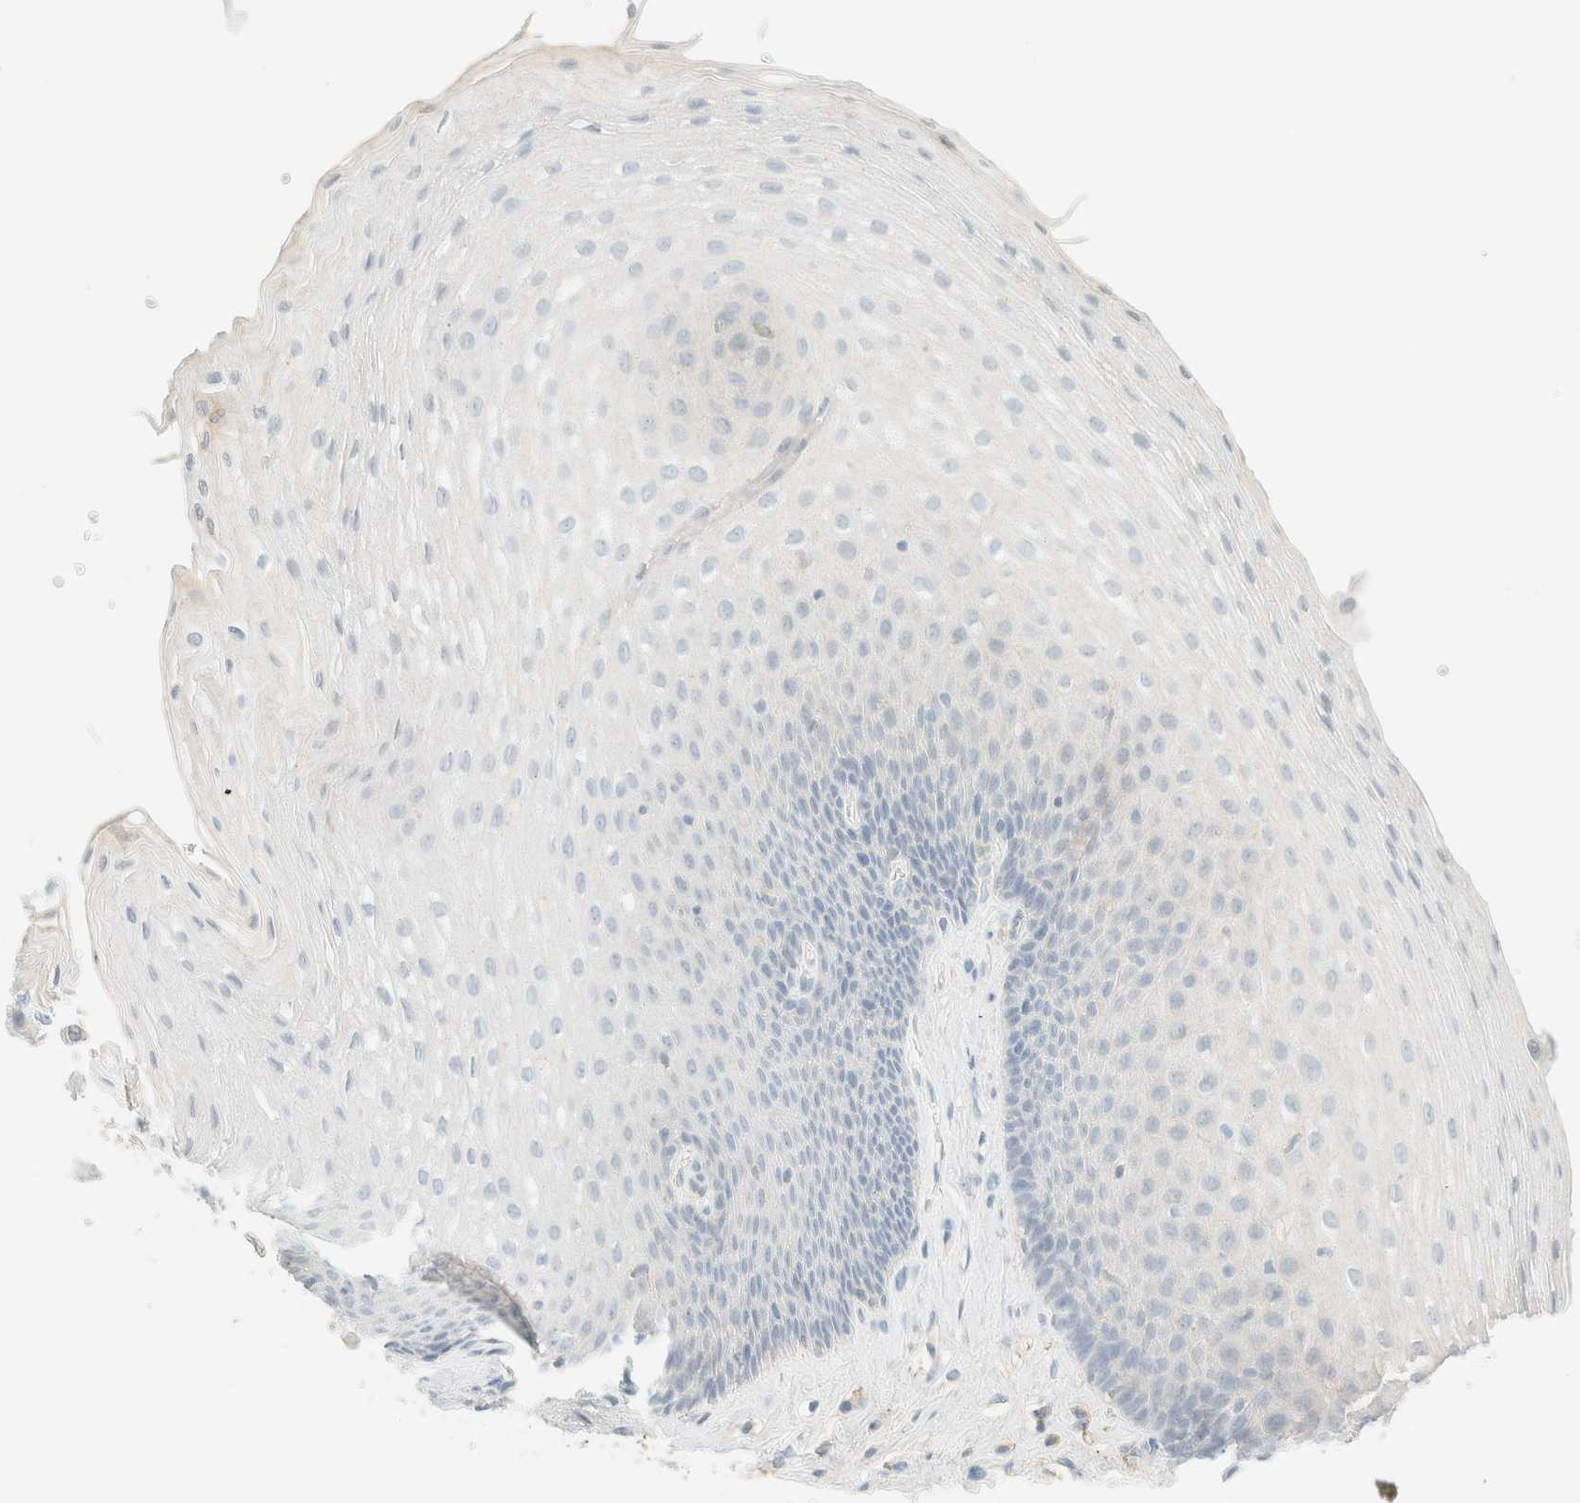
{"staining": {"intensity": "negative", "quantity": "none", "location": "none"}, "tissue": "esophagus", "cell_type": "Squamous epithelial cells", "image_type": "normal", "snomed": [{"axis": "morphology", "description": "Normal tissue, NOS"}, {"axis": "topography", "description": "Esophagus"}], "caption": "This is an IHC image of normal human esophagus. There is no staining in squamous epithelial cells.", "gene": "GPA33", "patient": {"sex": "female", "age": 66}}